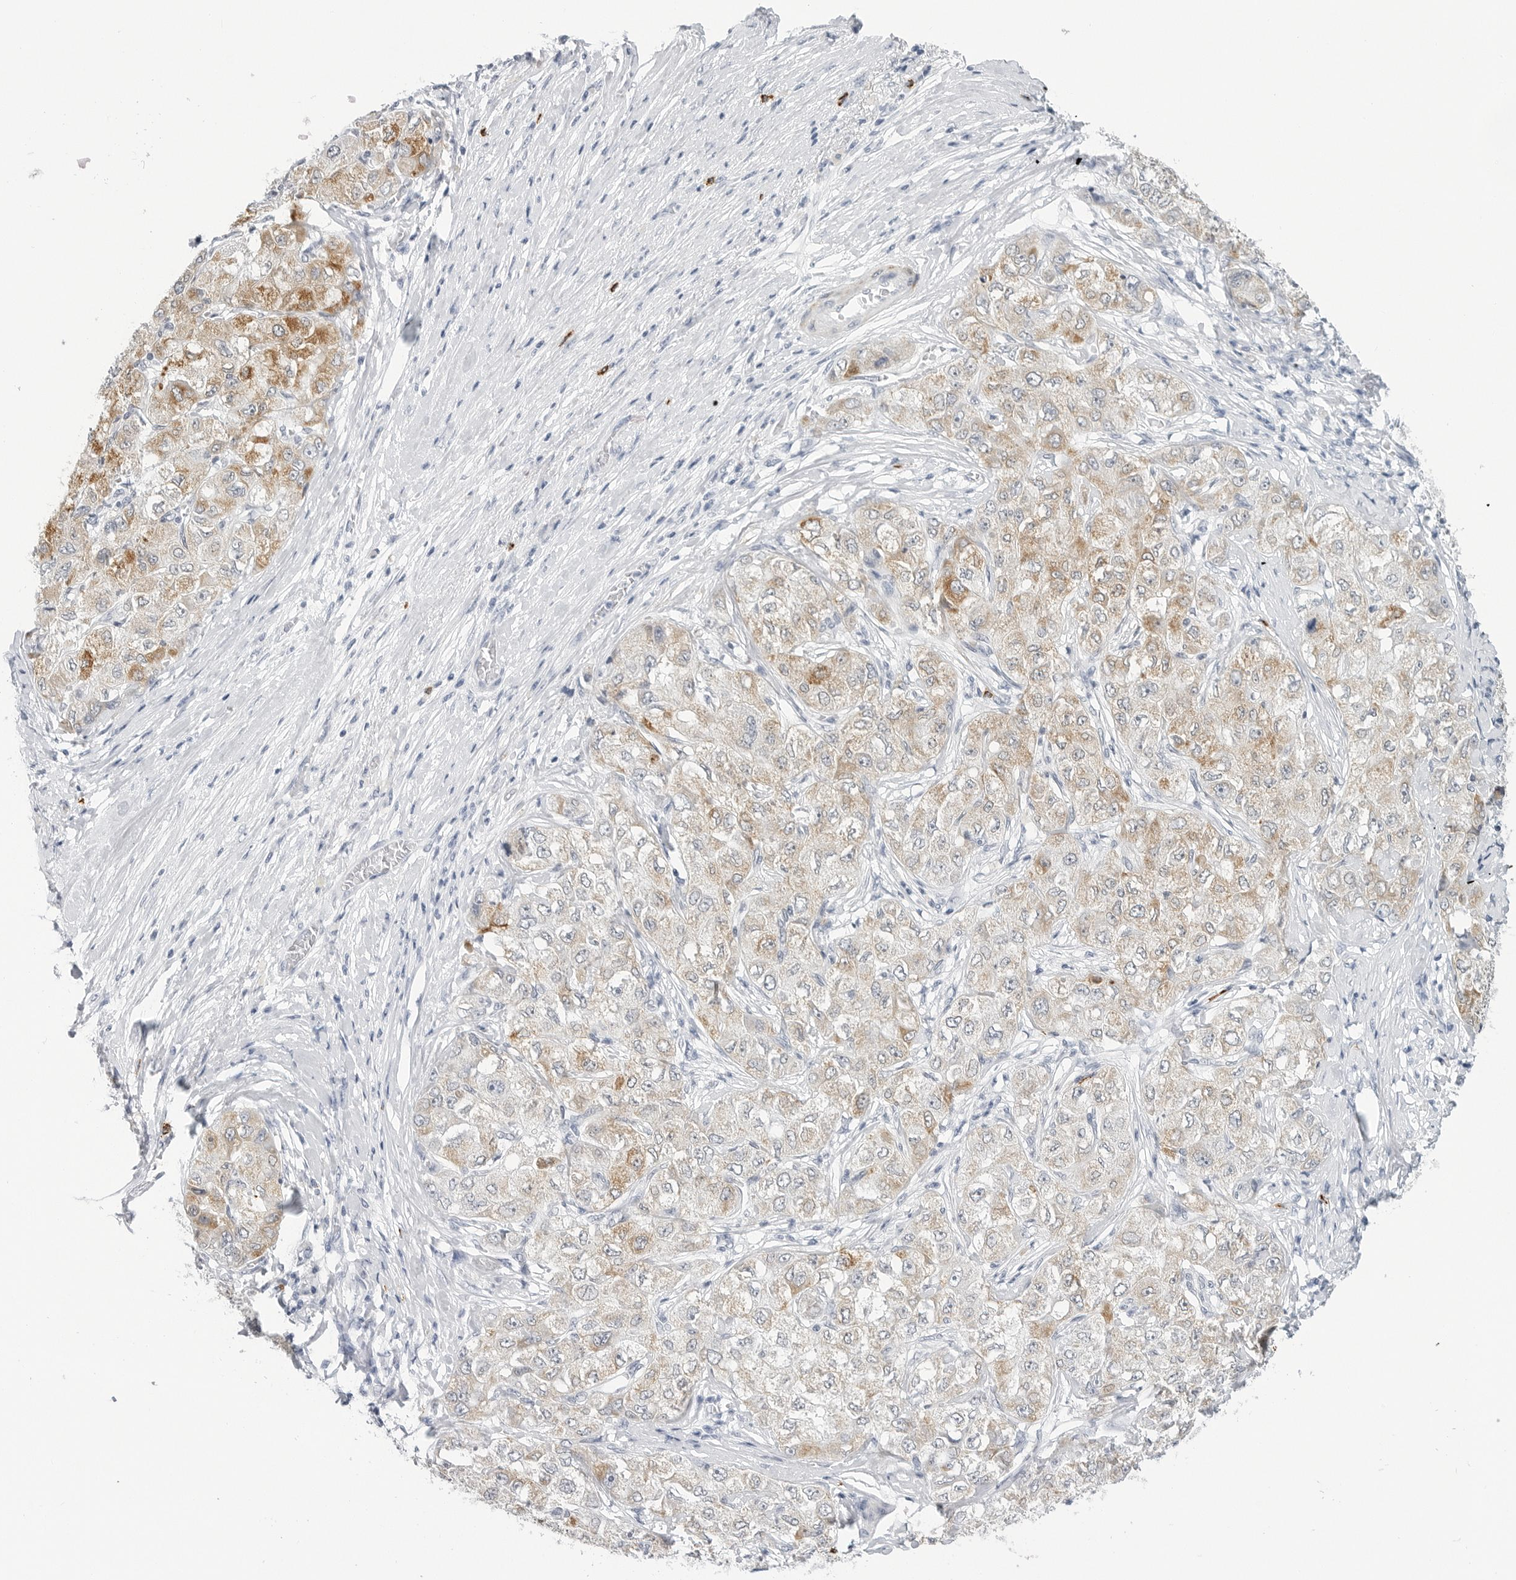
{"staining": {"intensity": "strong", "quantity": "25%-75%", "location": "cytoplasmic/membranous"}, "tissue": "liver cancer", "cell_type": "Tumor cells", "image_type": "cancer", "snomed": [{"axis": "morphology", "description": "Carcinoma, Hepatocellular, NOS"}, {"axis": "topography", "description": "Liver"}], "caption": "Immunohistochemical staining of hepatocellular carcinoma (liver) reveals high levels of strong cytoplasmic/membranous protein expression in approximately 25%-75% of tumor cells.", "gene": "HSPB7", "patient": {"sex": "male", "age": 80}}